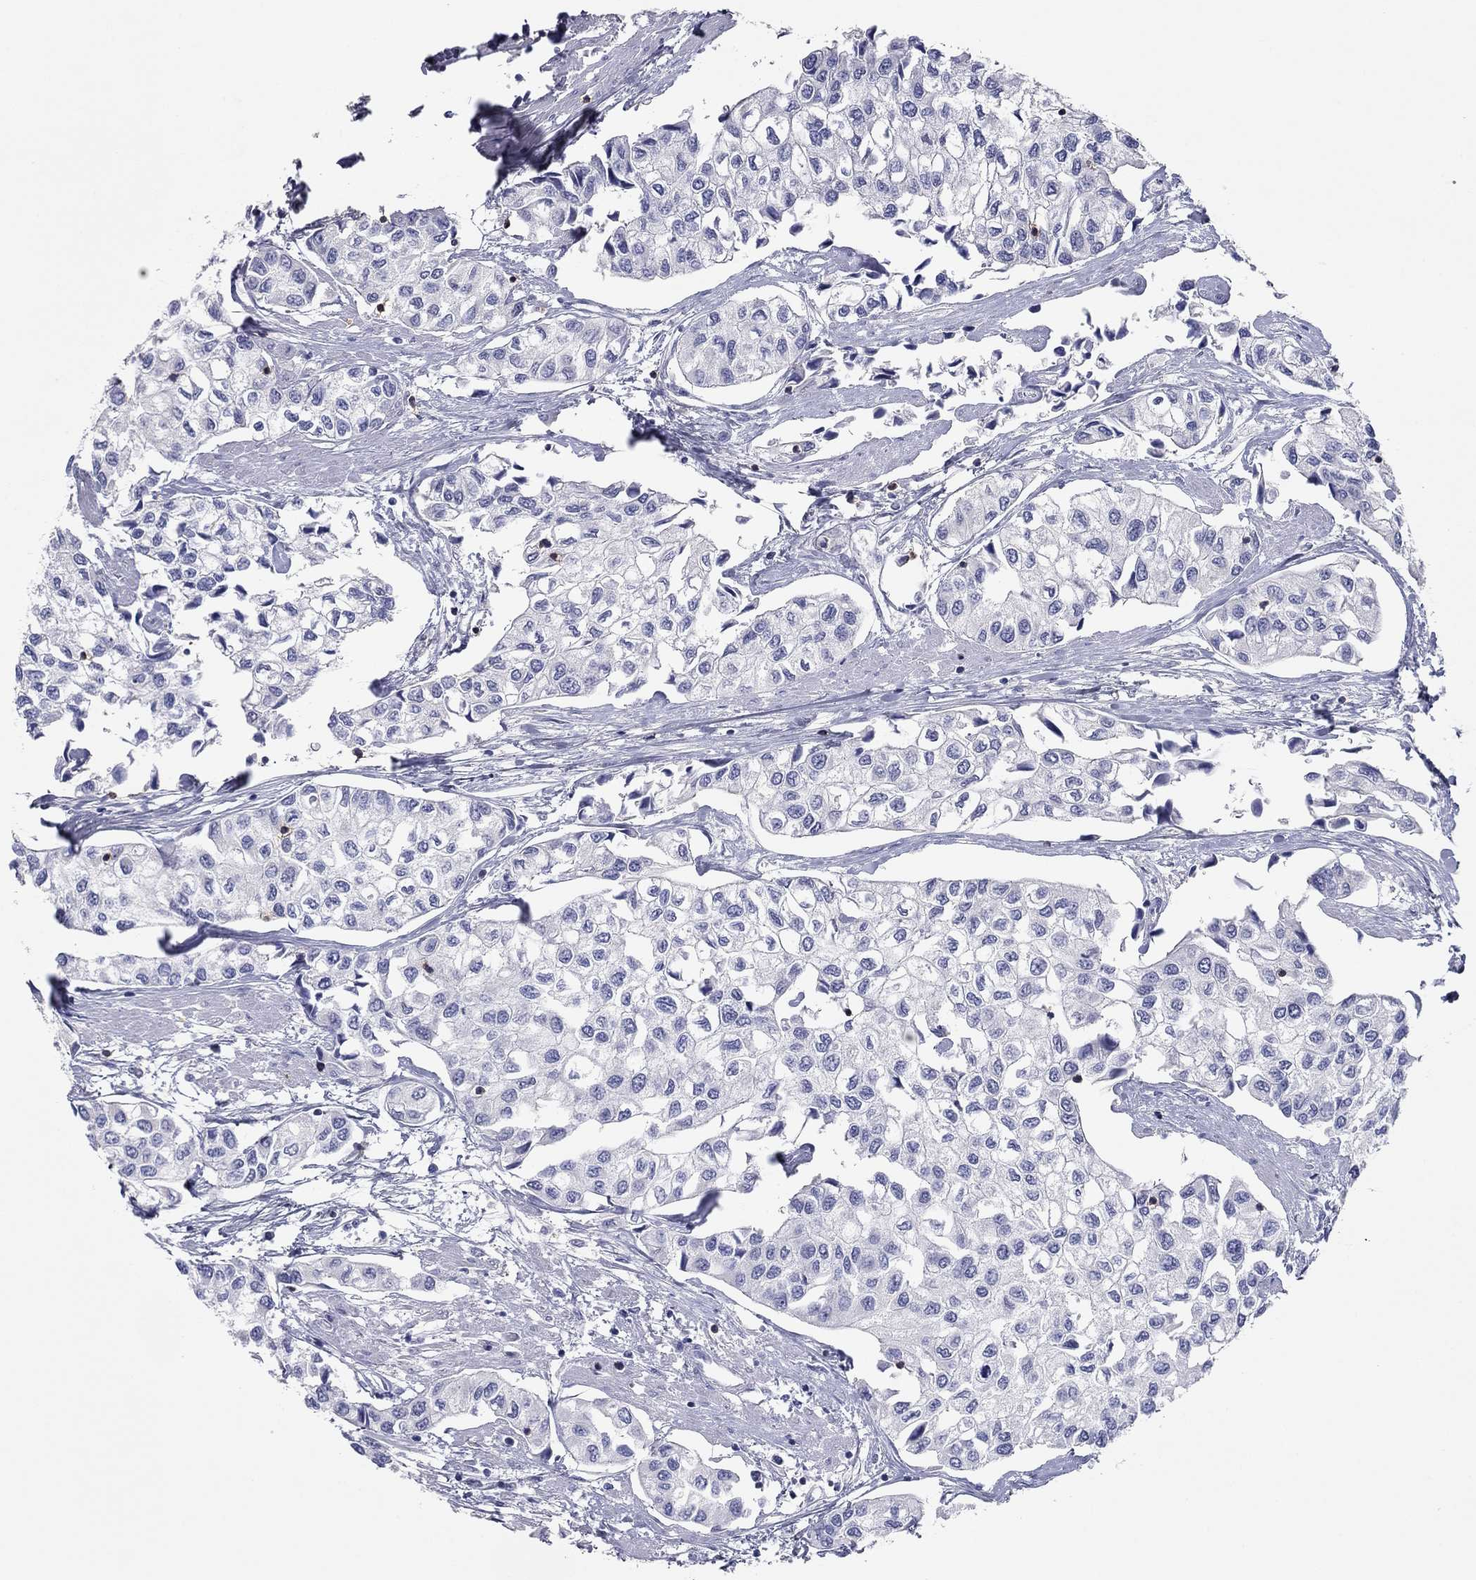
{"staining": {"intensity": "negative", "quantity": "none", "location": "none"}, "tissue": "urothelial cancer", "cell_type": "Tumor cells", "image_type": "cancer", "snomed": [{"axis": "morphology", "description": "Urothelial carcinoma, High grade"}, {"axis": "topography", "description": "Urinary bladder"}], "caption": "Protein analysis of urothelial carcinoma (high-grade) demonstrates no significant staining in tumor cells. The staining is performed using DAB brown chromogen with nuclei counter-stained in using hematoxylin.", "gene": "ITGAE", "patient": {"sex": "male", "age": 73}}